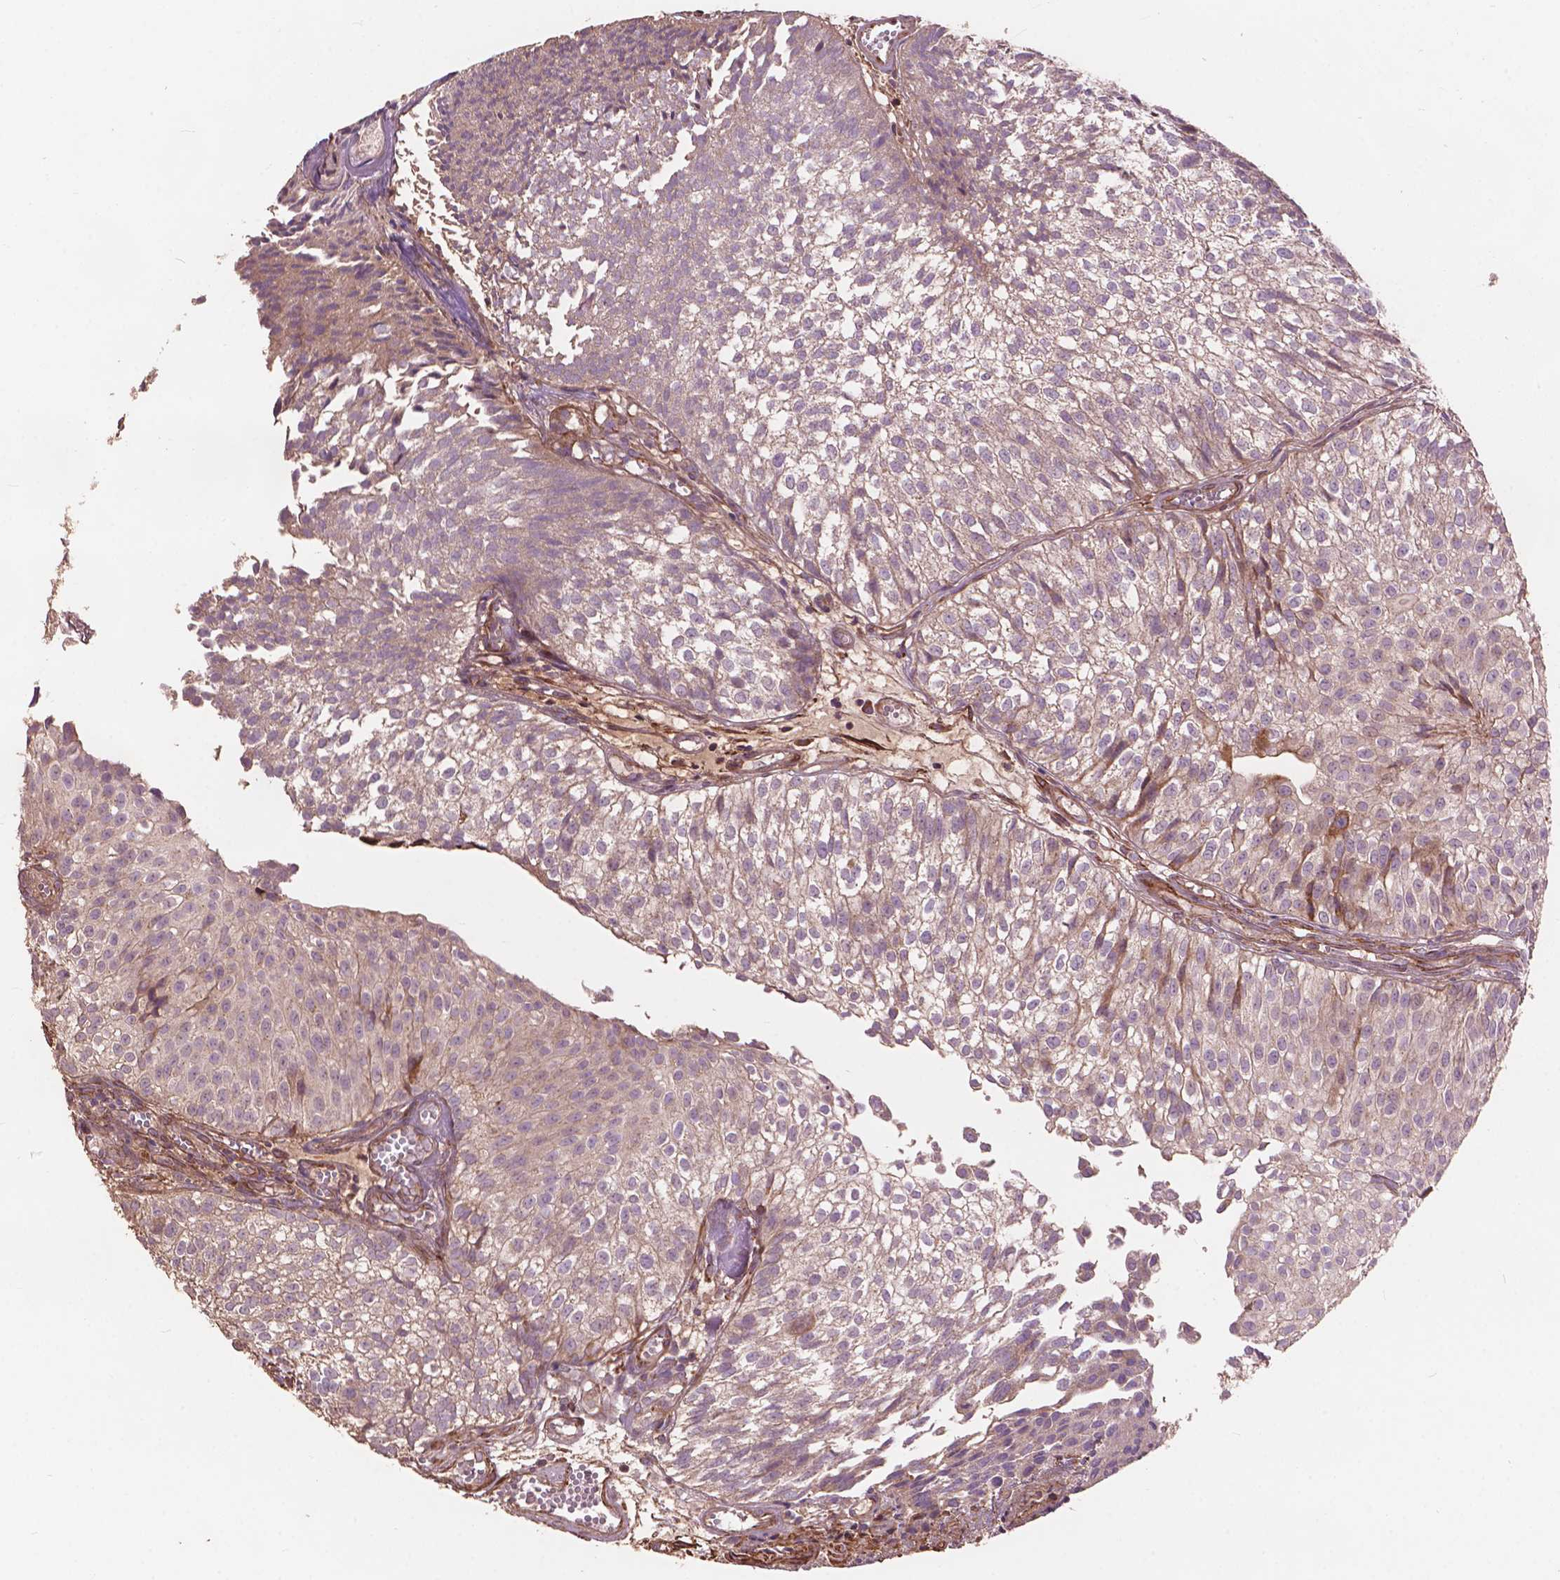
{"staining": {"intensity": "negative", "quantity": "none", "location": "none"}, "tissue": "urothelial cancer", "cell_type": "Tumor cells", "image_type": "cancer", "snomed": [{"axis": "morphology", "description": "Urothelial carcinoma, Low grade"}, {"axis": "topography", "description": "Urinary bladder"}], "caption": "Urothelial cancer was stained to show a protein in brown. There is no significant staining in tumor cells.", "gene": "FNIP1", "patient": {"sex": "male", "age": 70}}